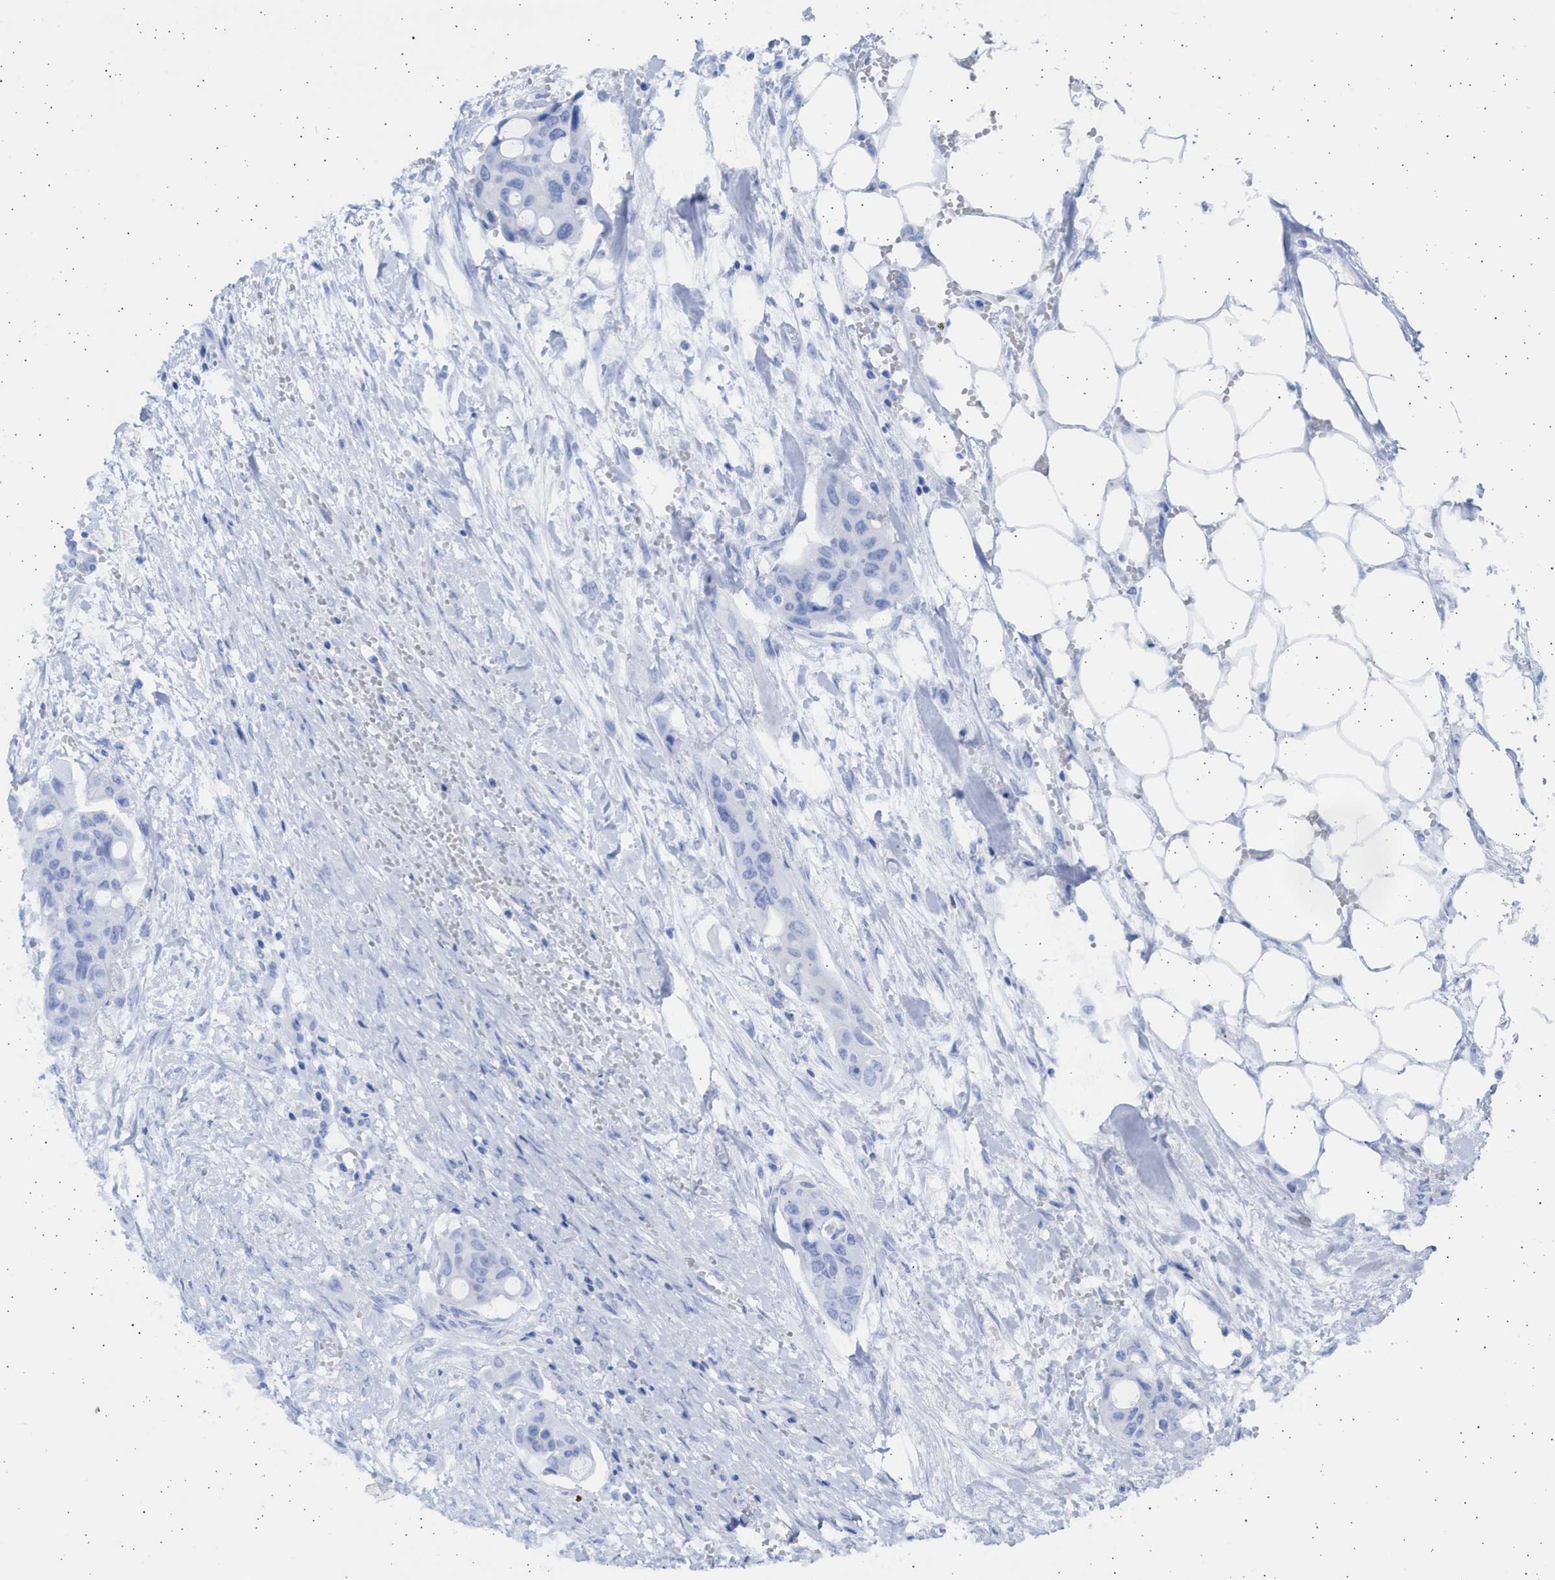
{"staining": {"intensity": "negative", "quantity": "none", "location": "none"}, "tissue": "colorectal cancer", "cell_type": "Tumor cells", "image_type": "cancer", "snomed": [{"axis": "morphology", "description": "Adenocarcinoma, NOS"}, {"axis": "topography", "description": "Colon"}], "caption": "This is a photomicrograph of immunohistochemistry staining of colorectal cancer, which shows no positivity in tumor cells.", "gene": "ALDOC", "patient": {"sex": "female", "age": 57}}